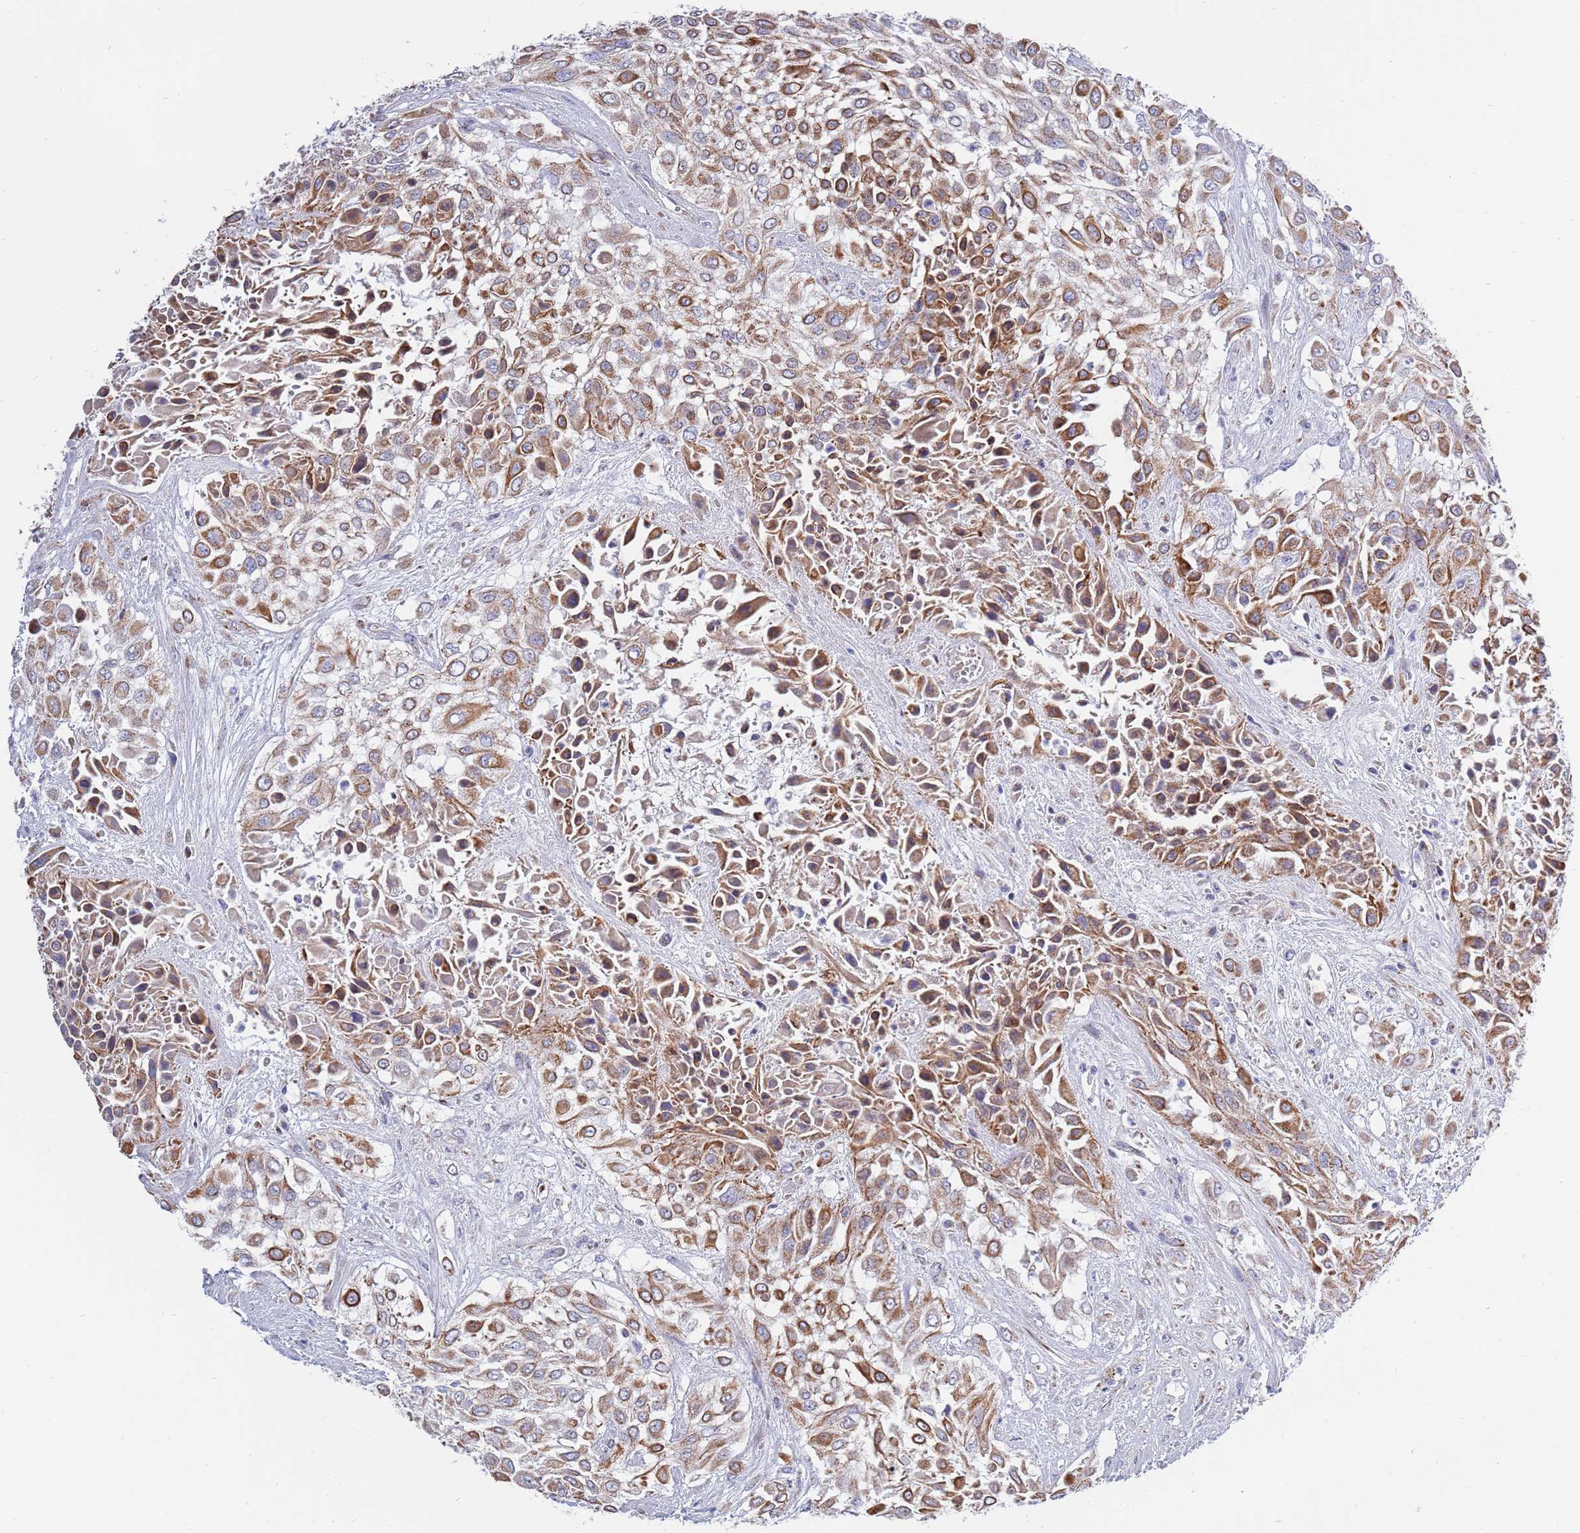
{"staining": {"intensity": "strong", "quantity": ">75%", "location": "cytoplasmic/membranous"}, "tissue": "urothelial cancer", "cell_type": "Tumor cells", "image_type": "cancer", "snomed": [{"axis": "morphology", "description": "Urothelial carcinoma, High grade"}, {"axis": "topography", "description": "Urinary bladder"}], "caption": "Strong cytoplasmic/membranous positivity for a protein is identified in about >75% of tumor cells of urothelial cancer using immunohistochemistry.", "gene": "EMC8", "patient": {"sex": "male", "age": 57}}